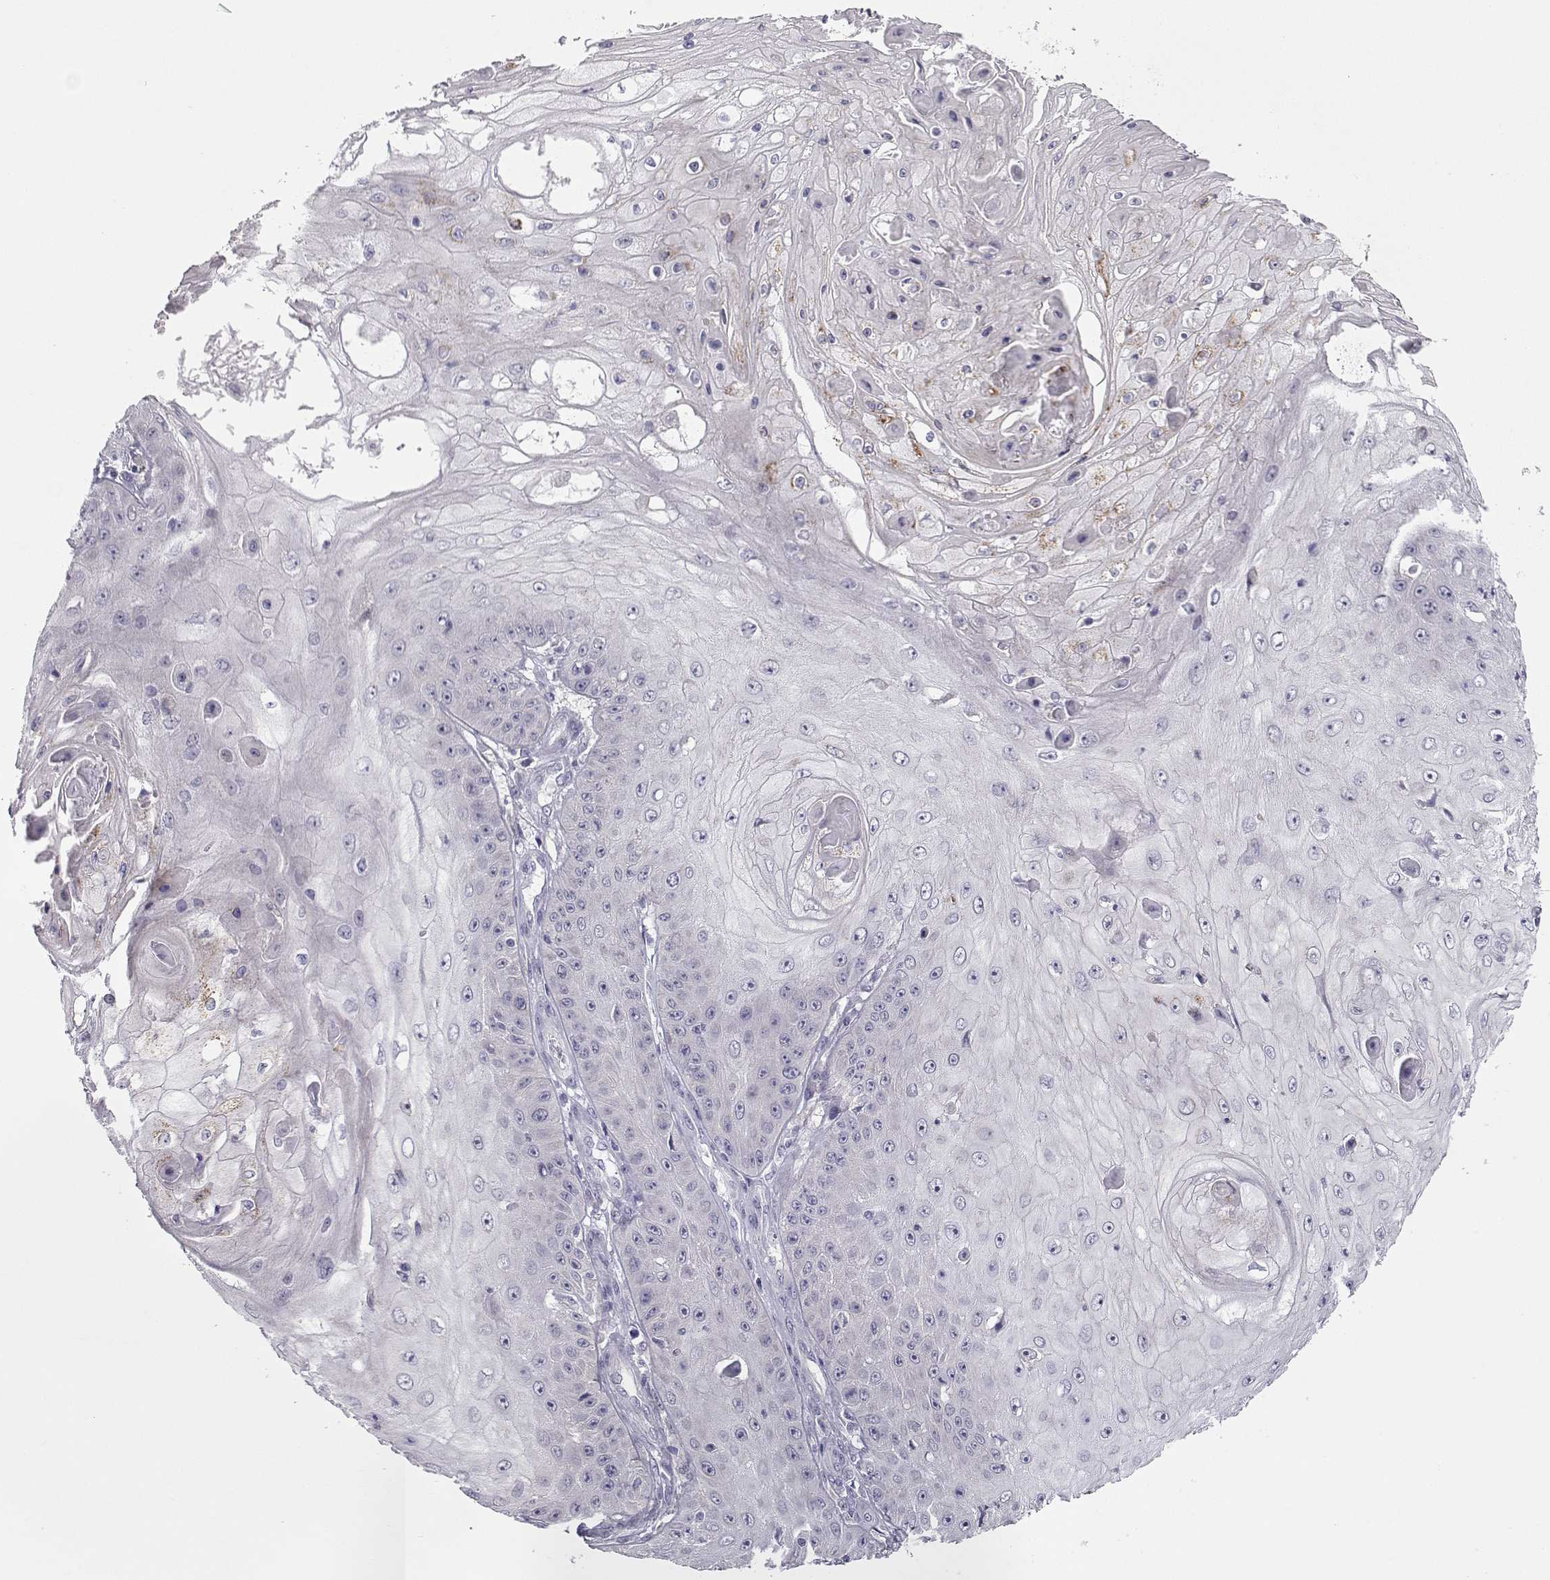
{"staining": {"intensity": "negative", "quantity": "none", "location": "none"}, "tissue": "skin cancer", "cell_type": "Tumor cells", "image_type": "cancer", "snomed": [{"axis": "morphology", "description": "Squamous cell carcinoma, NOS"}, {"axis": "topography", "description": "Skin"}], "caption": "Image shows no significant protein staining in tumor cells of skin cancer (squamous cell carcinoma).", "gene": "NPVF", "patient": {"sex": "male", "age": 70}}